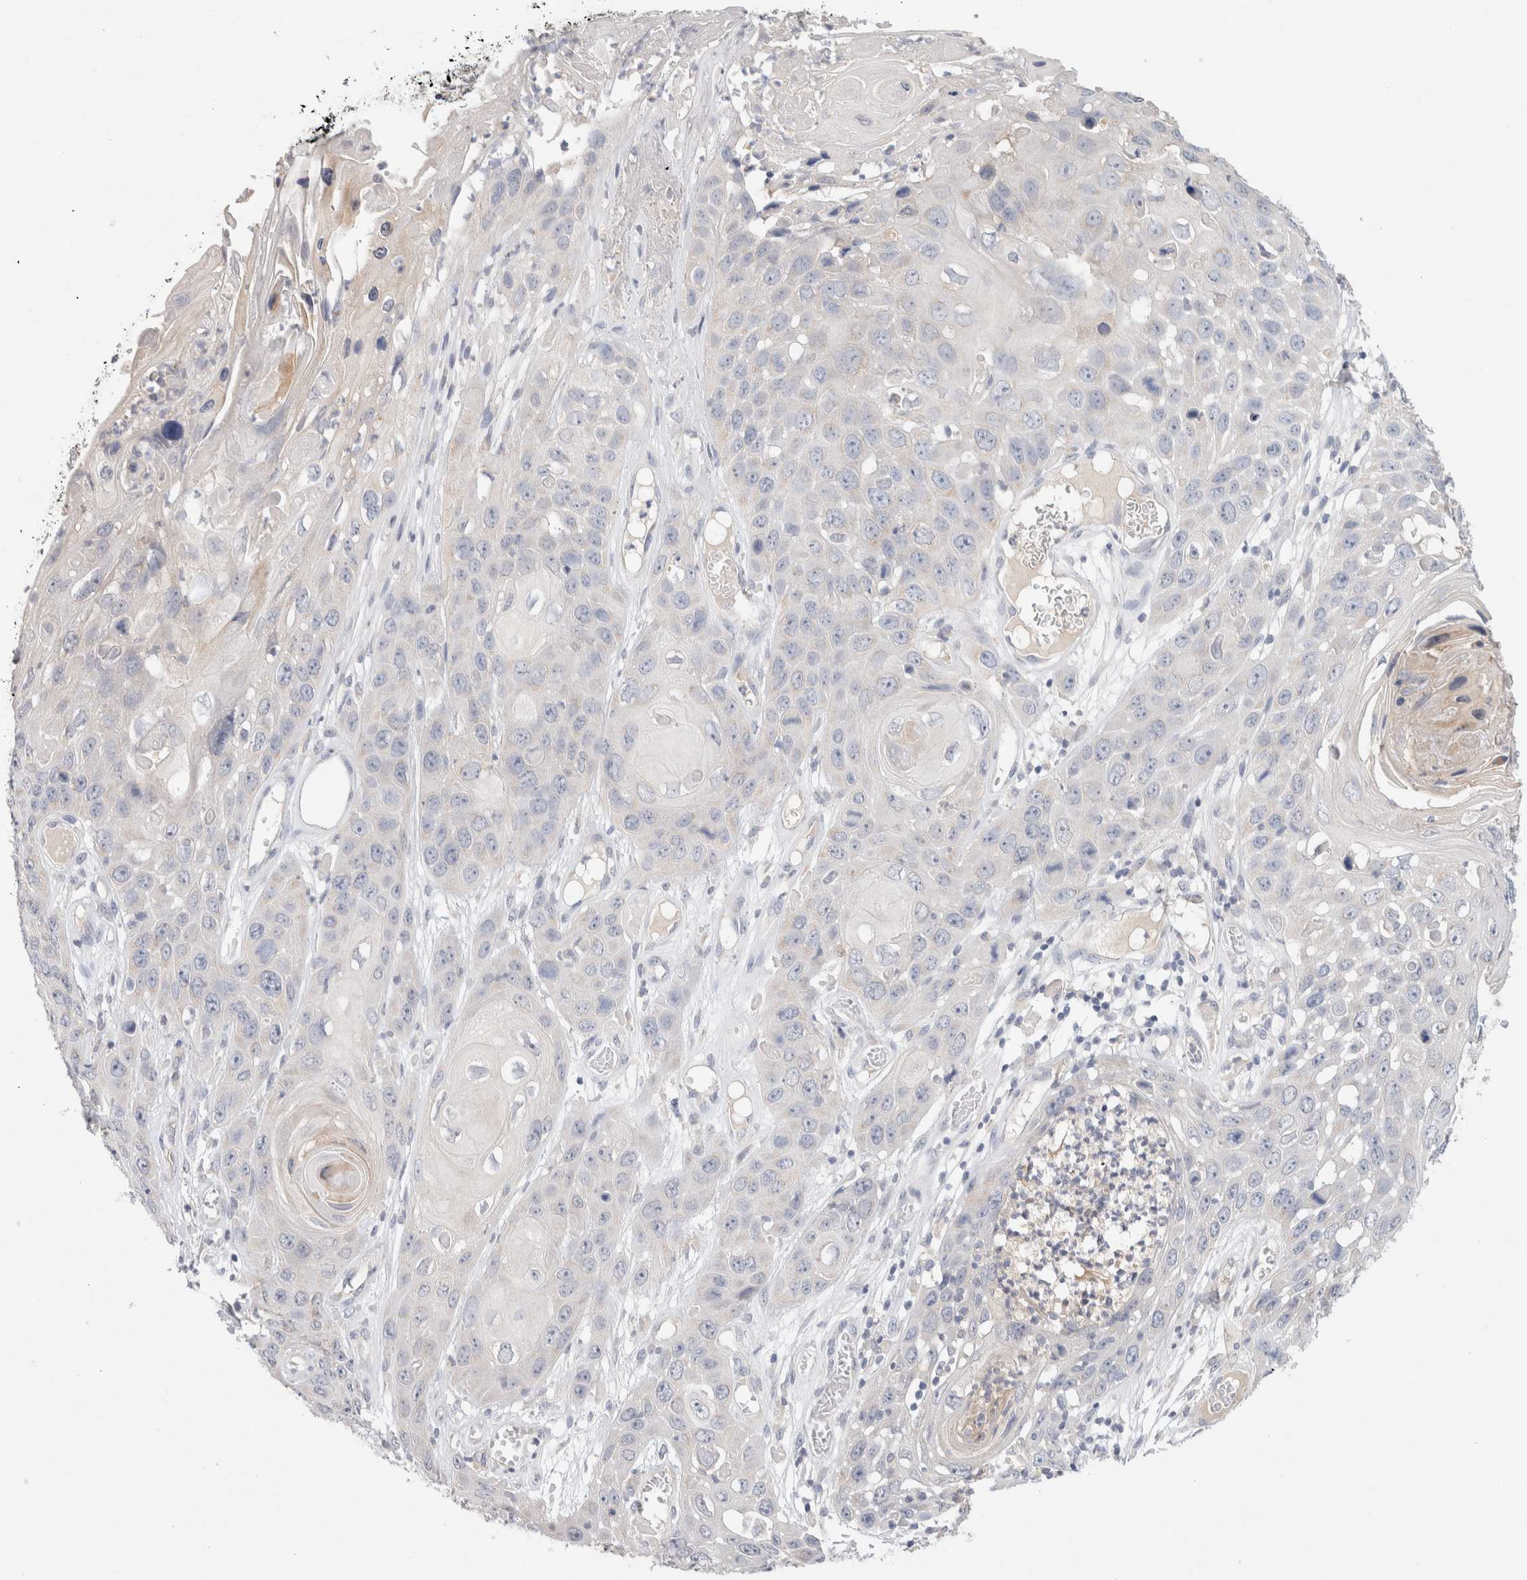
{"staining": {"intensity": "negative", "quantity": "none", "location": "none"}, "tissue": "skin cancer", "cell_type": "Tumor cells", "image_type": "cancer", "snomed": [{"axis": "morphology", "description": "Squamous cell carcinoma, NOS"}, {"axis": "topography", "description": "Skin"}], "caption": "Squamous cell carcinoma (skin) was stained to show a protein in brown. There is no significant staining in tumor cells.", "gene": "MPP2", "patient": {"sex": "male", "age": 55}}